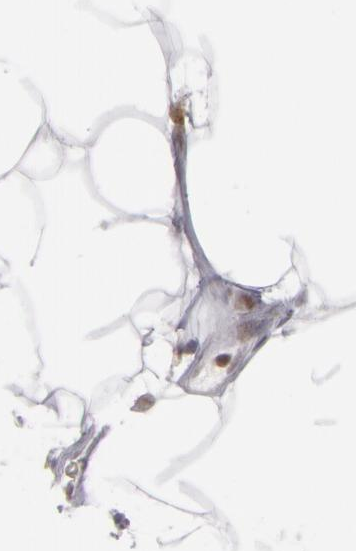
{"staining": {"intensity": "negative", "quantity": "none", "location": "none"}, "tissue": "adipose tissue", "cell_type": "Adipocytes", "image_type": "normal", "snomed": [{"axis": "morphology", "description": "Normal tissue, NOS"}, {"axis": "morphology", "description": "Duct carcinoma"}, {"axis": "topography", "description": "Breast"}, {"axis": "topography", "description": "Adipose tissue"}], "caption": "Immunohistochemical staining of benign human adipose tissue reveals no significant expression in adipocytes.", "gene": "GSR", "patient": {"sex": "female", "age": 37}}